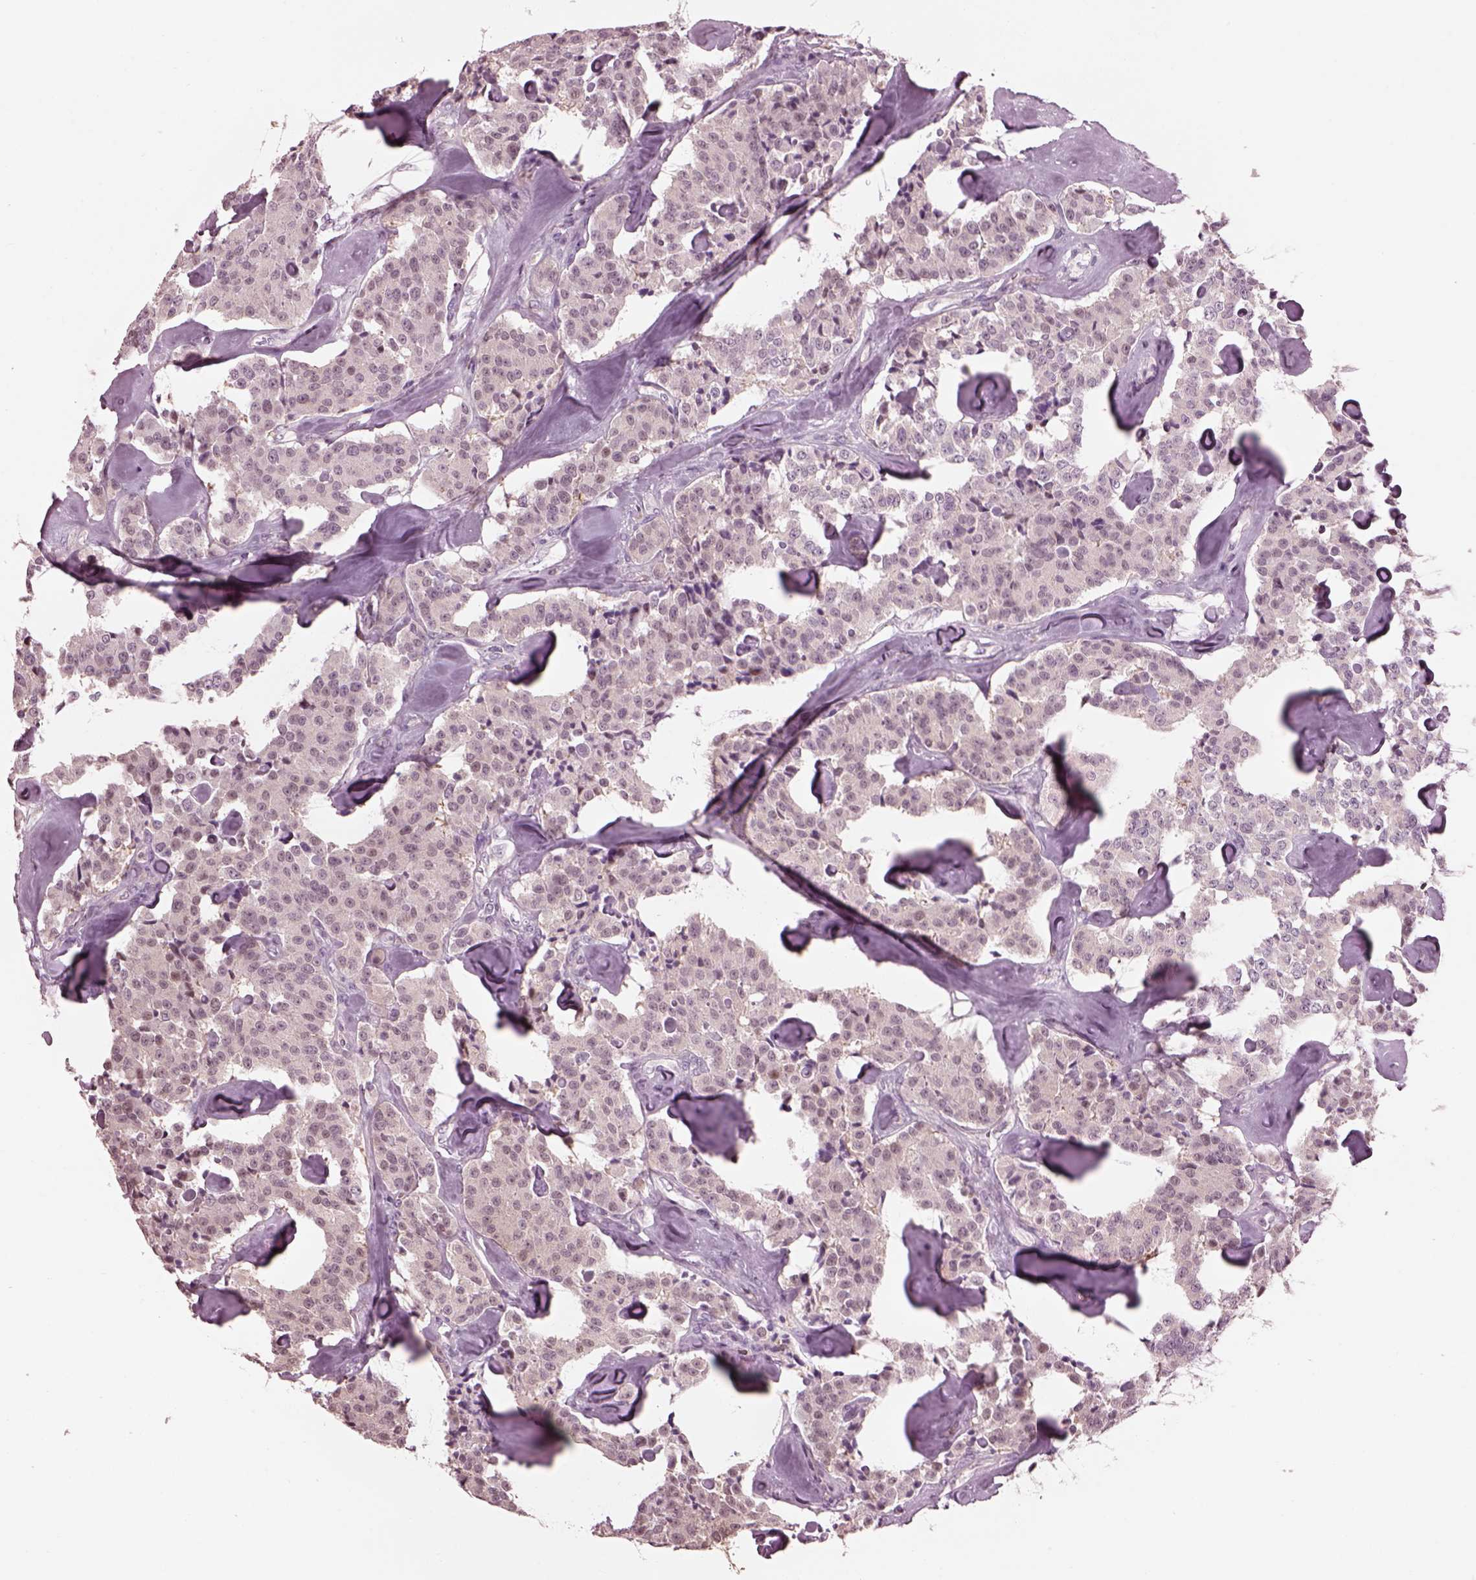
{"staining": {"intensity": "negative", "quantity": "none", "location": "none"}, "tissue": "carcinoid", "cell_type": "Tumor cells", "image_type": "cancer", "snomed": [{"axis": "morphology", "description": "Carcinoid, malignant, NOS"}, {"axis": "topography", "description": "Pancreas"}], "caption": "This is an IHC image of malignant carcinoid. There is no expression in tumor cells.", "gene": "BFSP1", "patient": {"sex": "male", "age": 41}}